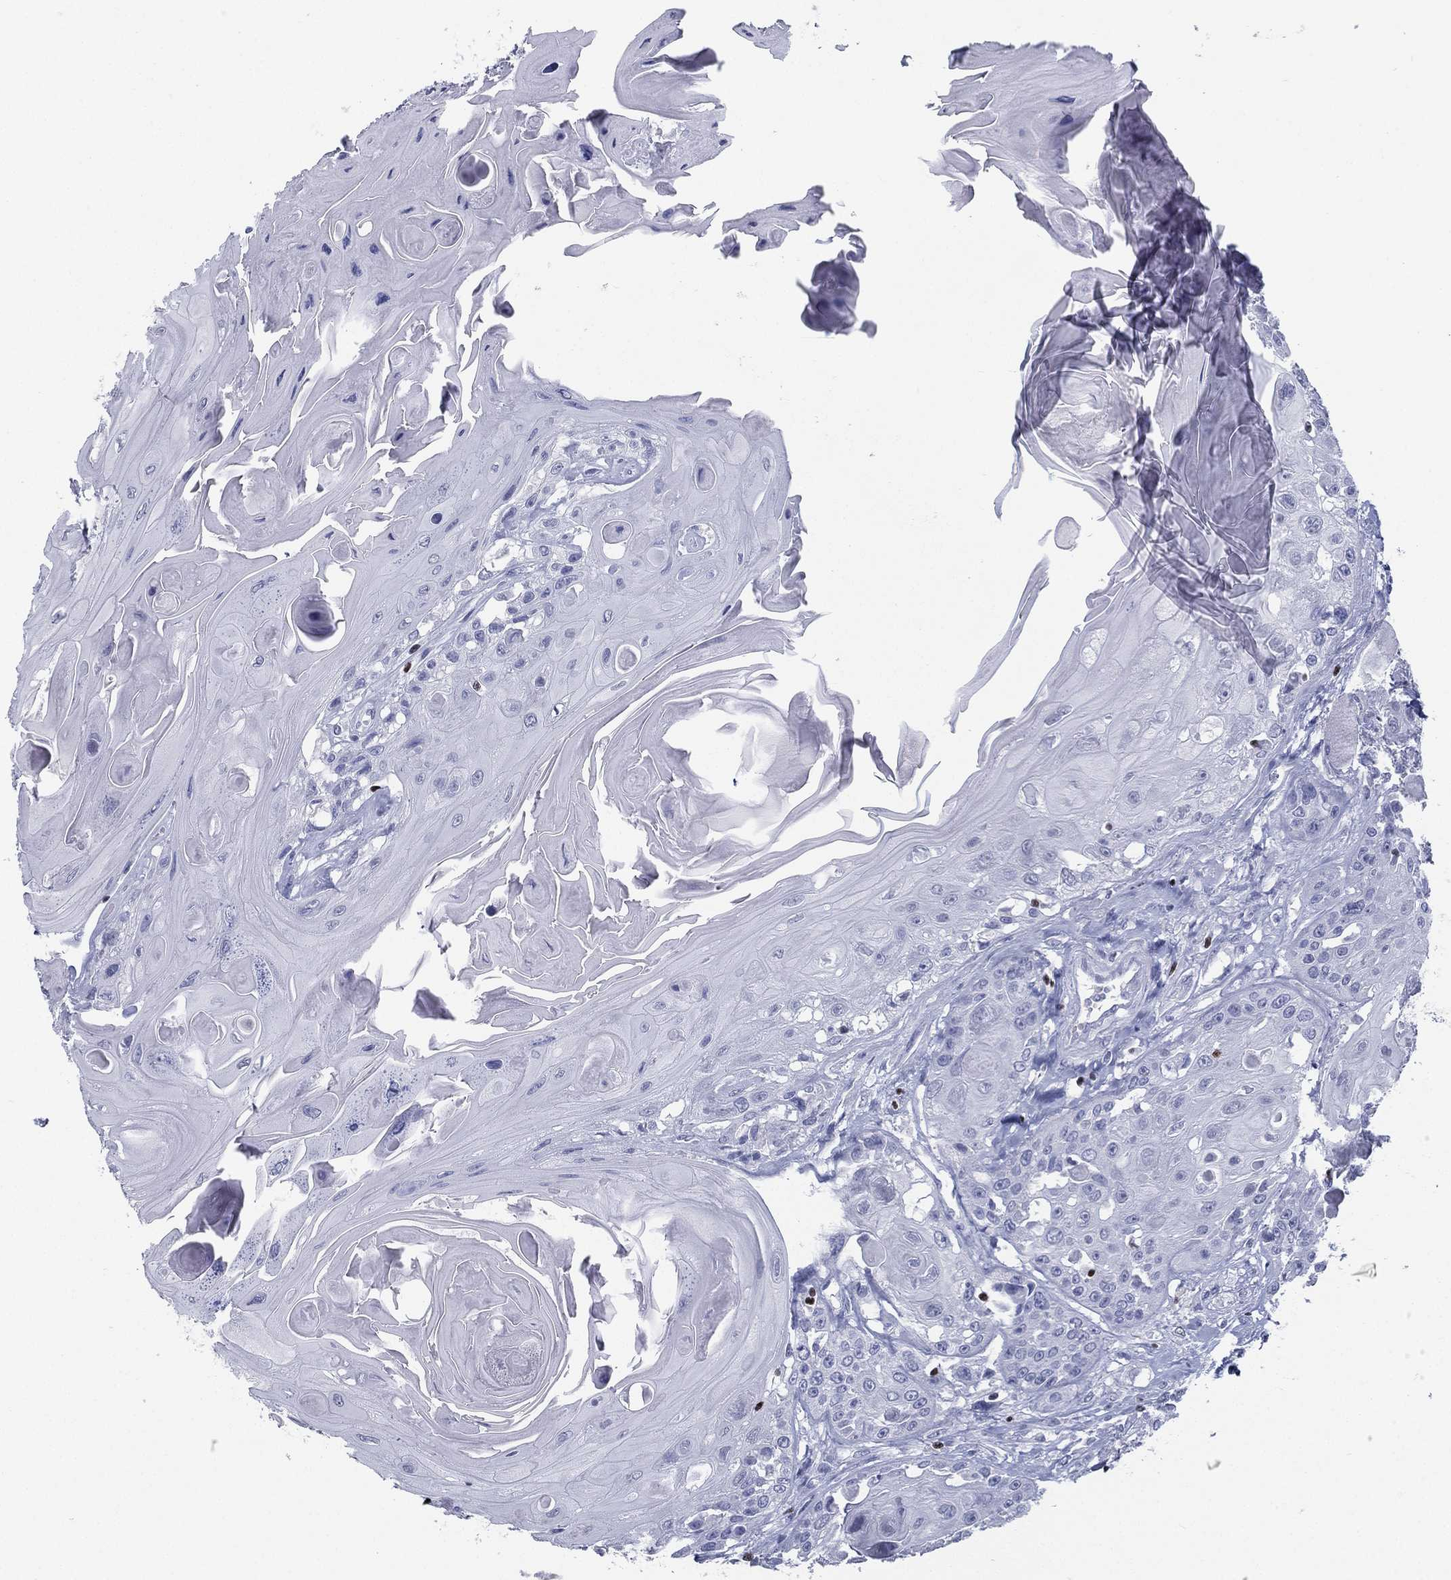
{"staining": {"intensity": "negative", "quantity": "none", "location": "none"}, "tissue": "head and neck cancer", "cell_type": "Tumor cells", "image_type": "cancer", "snomed": [{"axis": "morphology", "description": "Squamous cell carcinoma, NOS"}, {"axis": "topography", "description": "Head-Neck"}], "caption": "Head and neck cancer (squamous cell carcinoma) was stained to show a protein in brown. There is no significant expression in tumor cells. The staining was performed using DAB (3,3'-diaminobenzidine) to visualize the protein expression in brown, while the nuclei were stained in blue with hematoxylin (Magnification: 20x).", "gene": "PYHIN1", "patient": {"sex": "female", "age": 59}}